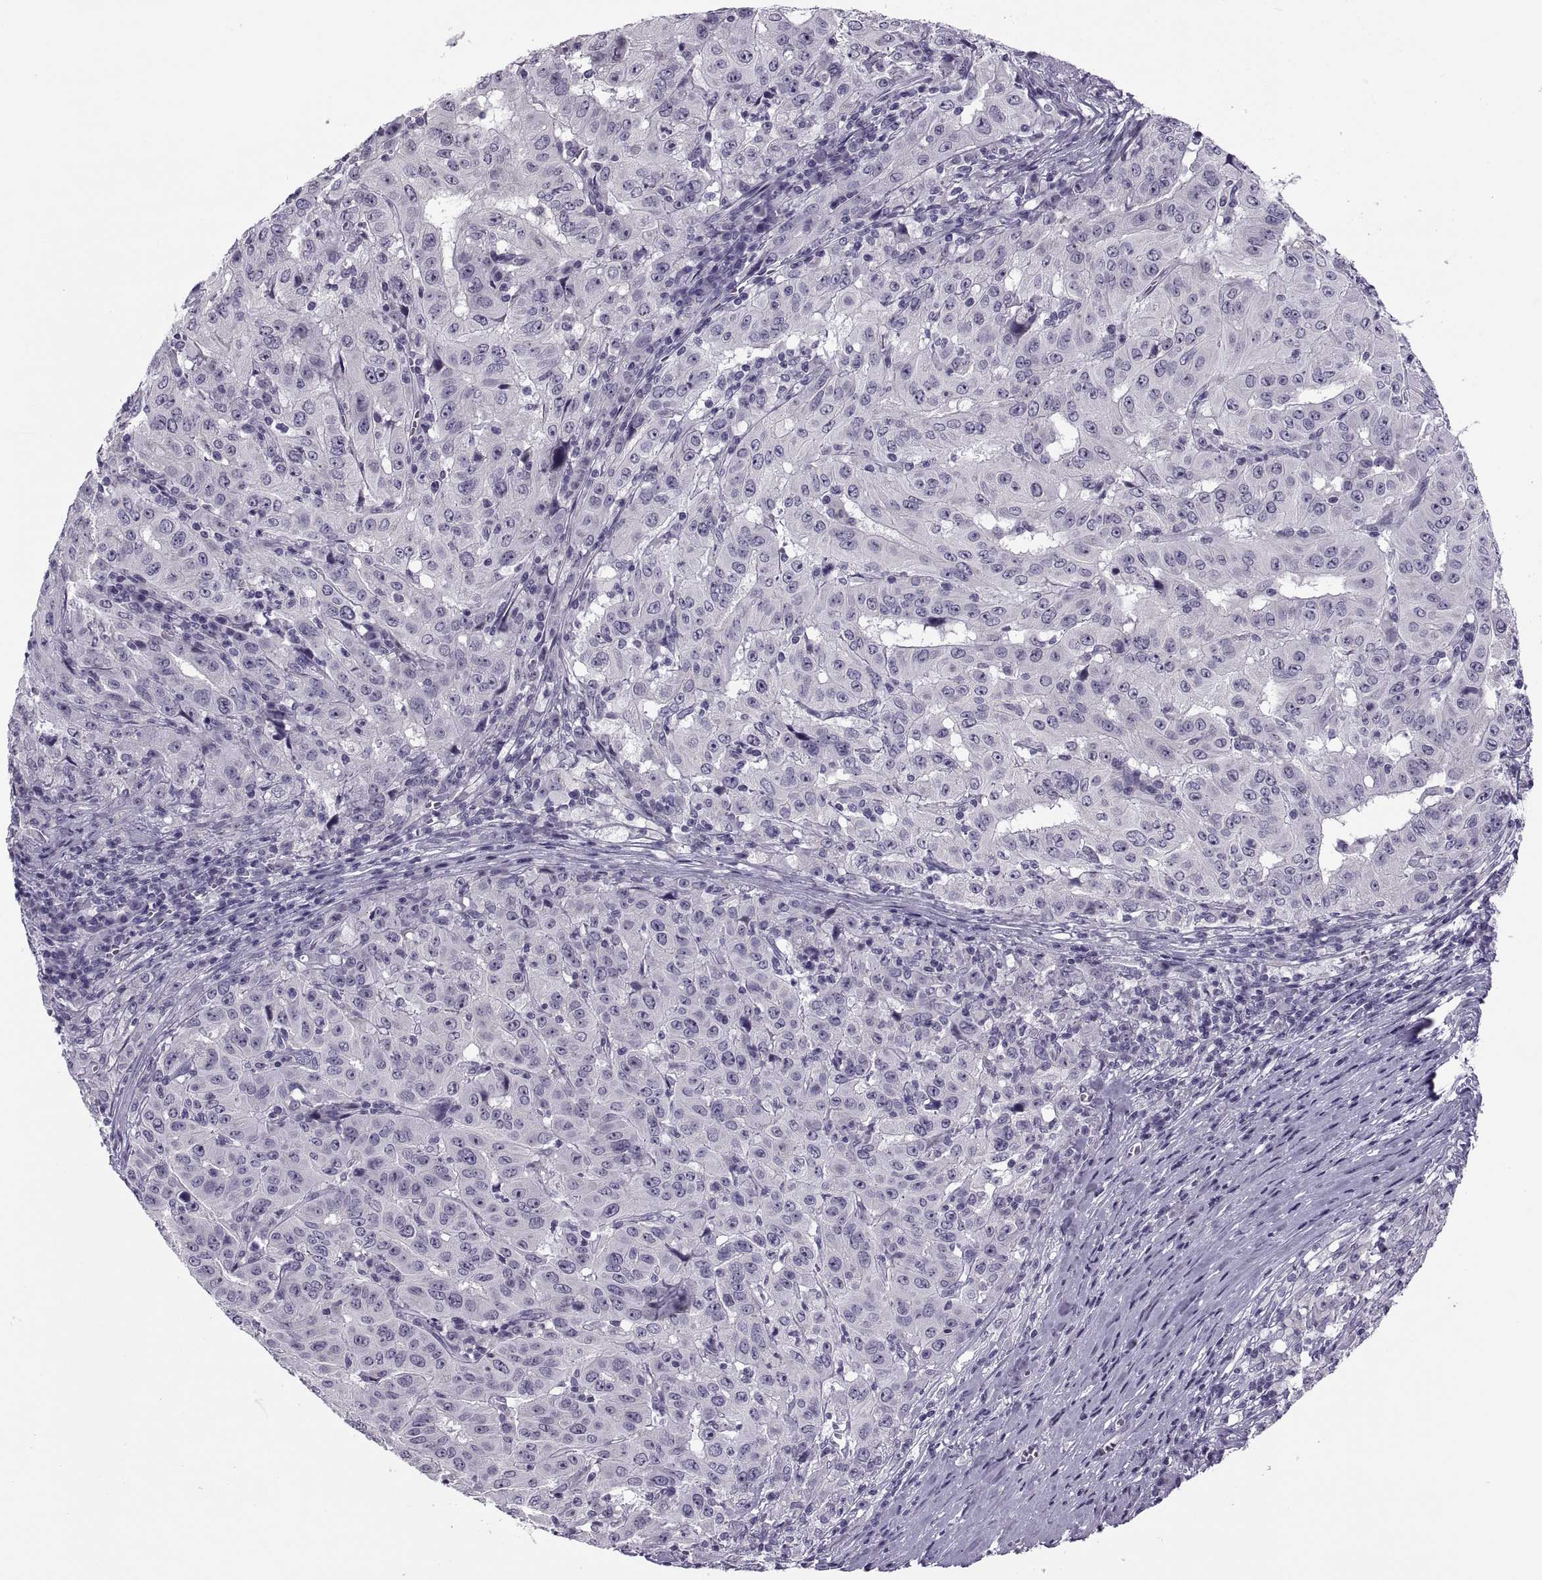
{"staining": {"intensity": "negative", "quantity": "none", "location": "none"}, "tissue": "pancreatic cancer", "cell_type": "Tumor cells", "image_type": "cancer", "snomed": [{"axis": "morphology", "description": "Adenocarcinoma, NOS"}, {"axis": "topography", "description": "Pancreas"}], "caption": "High power microscopy photomicrograph of an immunohistochemistry (IHC) image of pancreatic cancer (adenocarcinoma), revealing no significant positivity in tumor cells.", "gene": "MAGEB1", "patient": {"sex": "male", "age": 63}}